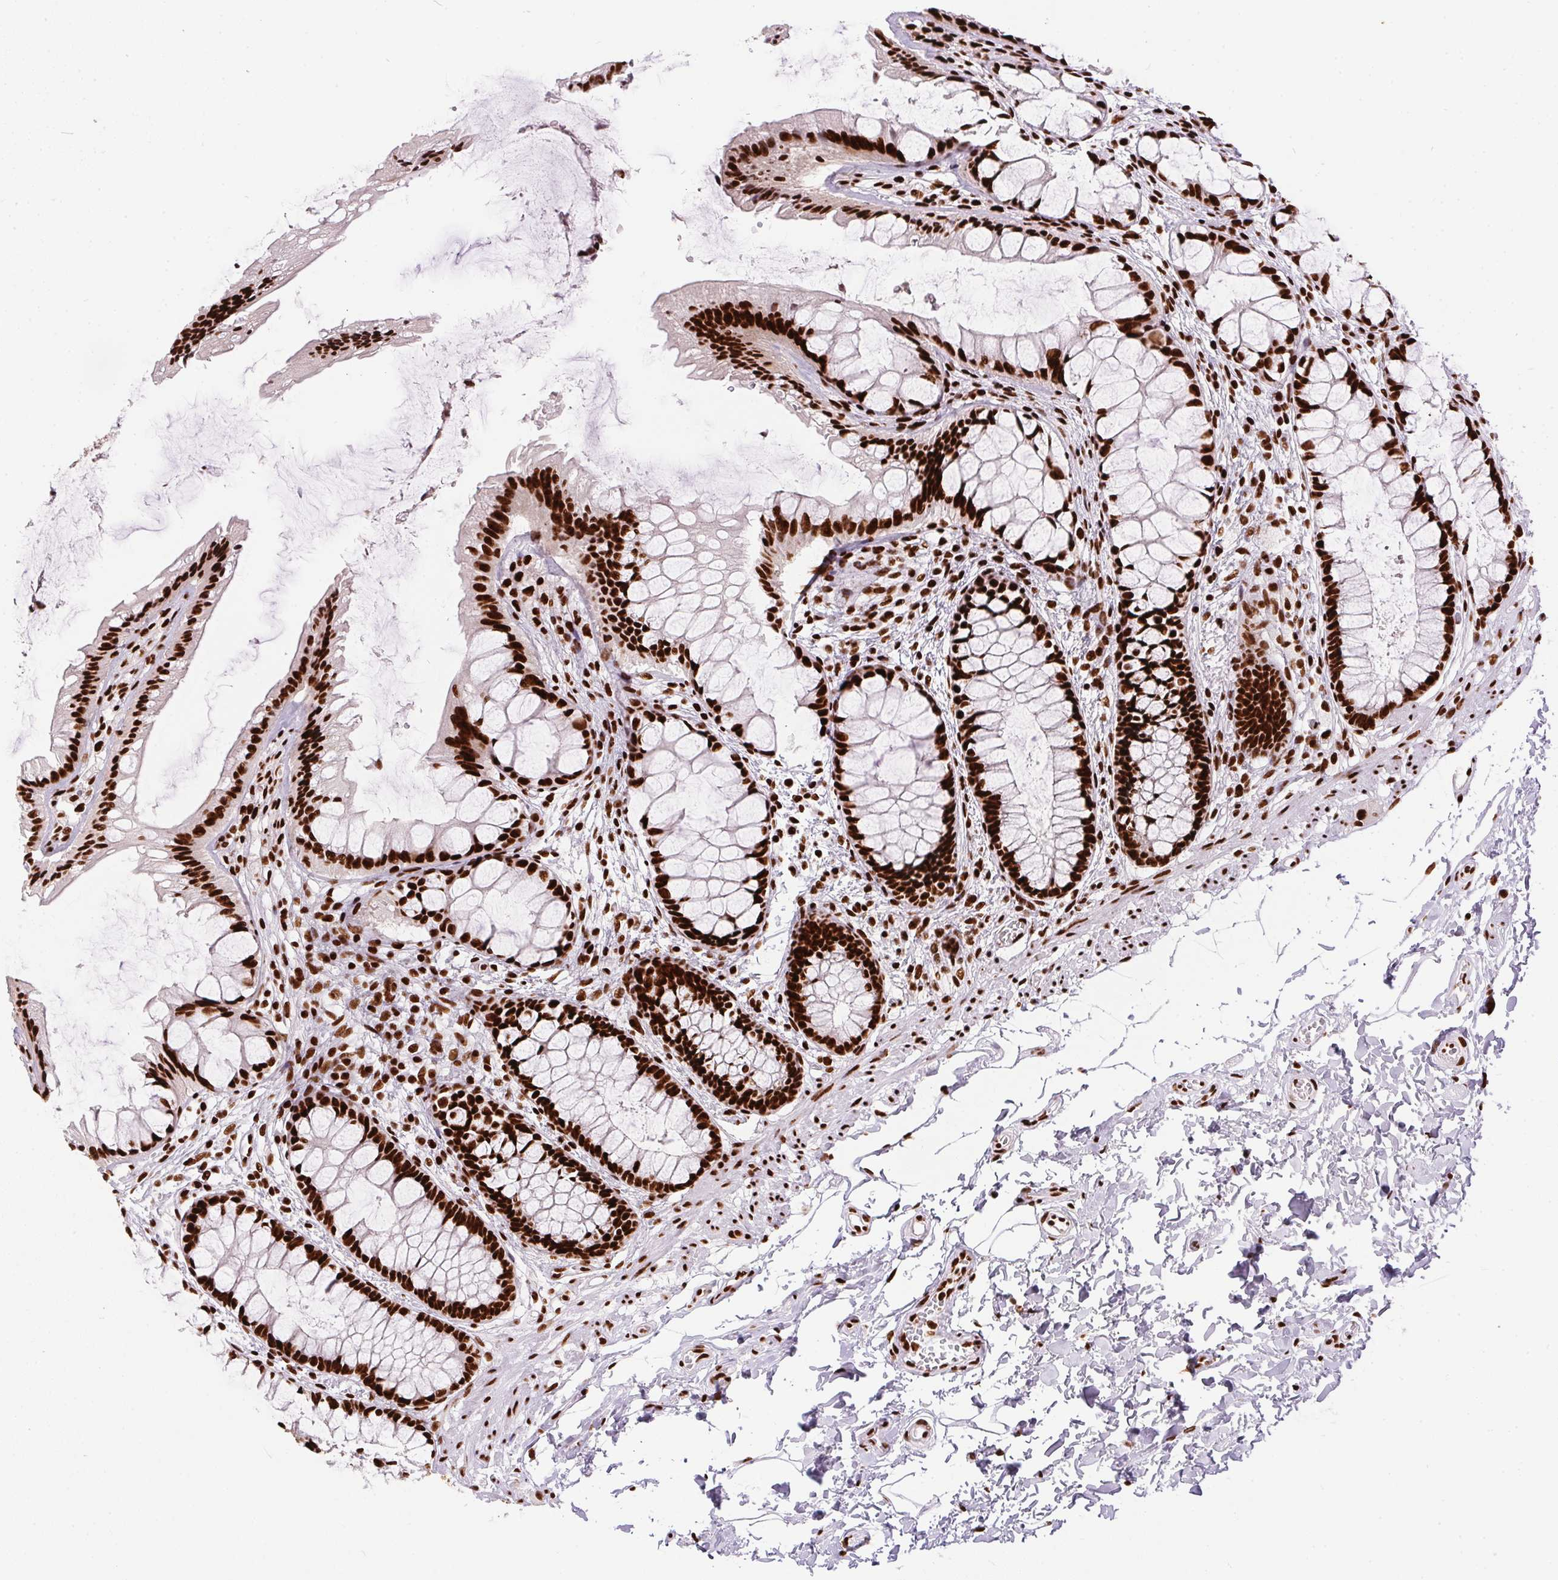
{"staining": {"intensity": "strong", "quantity": ">75%", "location": "nuclear"}, "tissue": "rectum", "cell_type": "Glandular cells", "image_type": "normal", "snomed": [{"axis": "morphology", "description": "Normal tissue, NOS"}, {"axis": "topography", "description": "Rectum"}], "caption": "Approximately >75% of glandular cells in normal human rectum reveal strong nuclear protein positivity as visualized by brown immunohistochemical staining.", "gene": "PAGE3", "patient": {"sex": "female", "age": 62}}